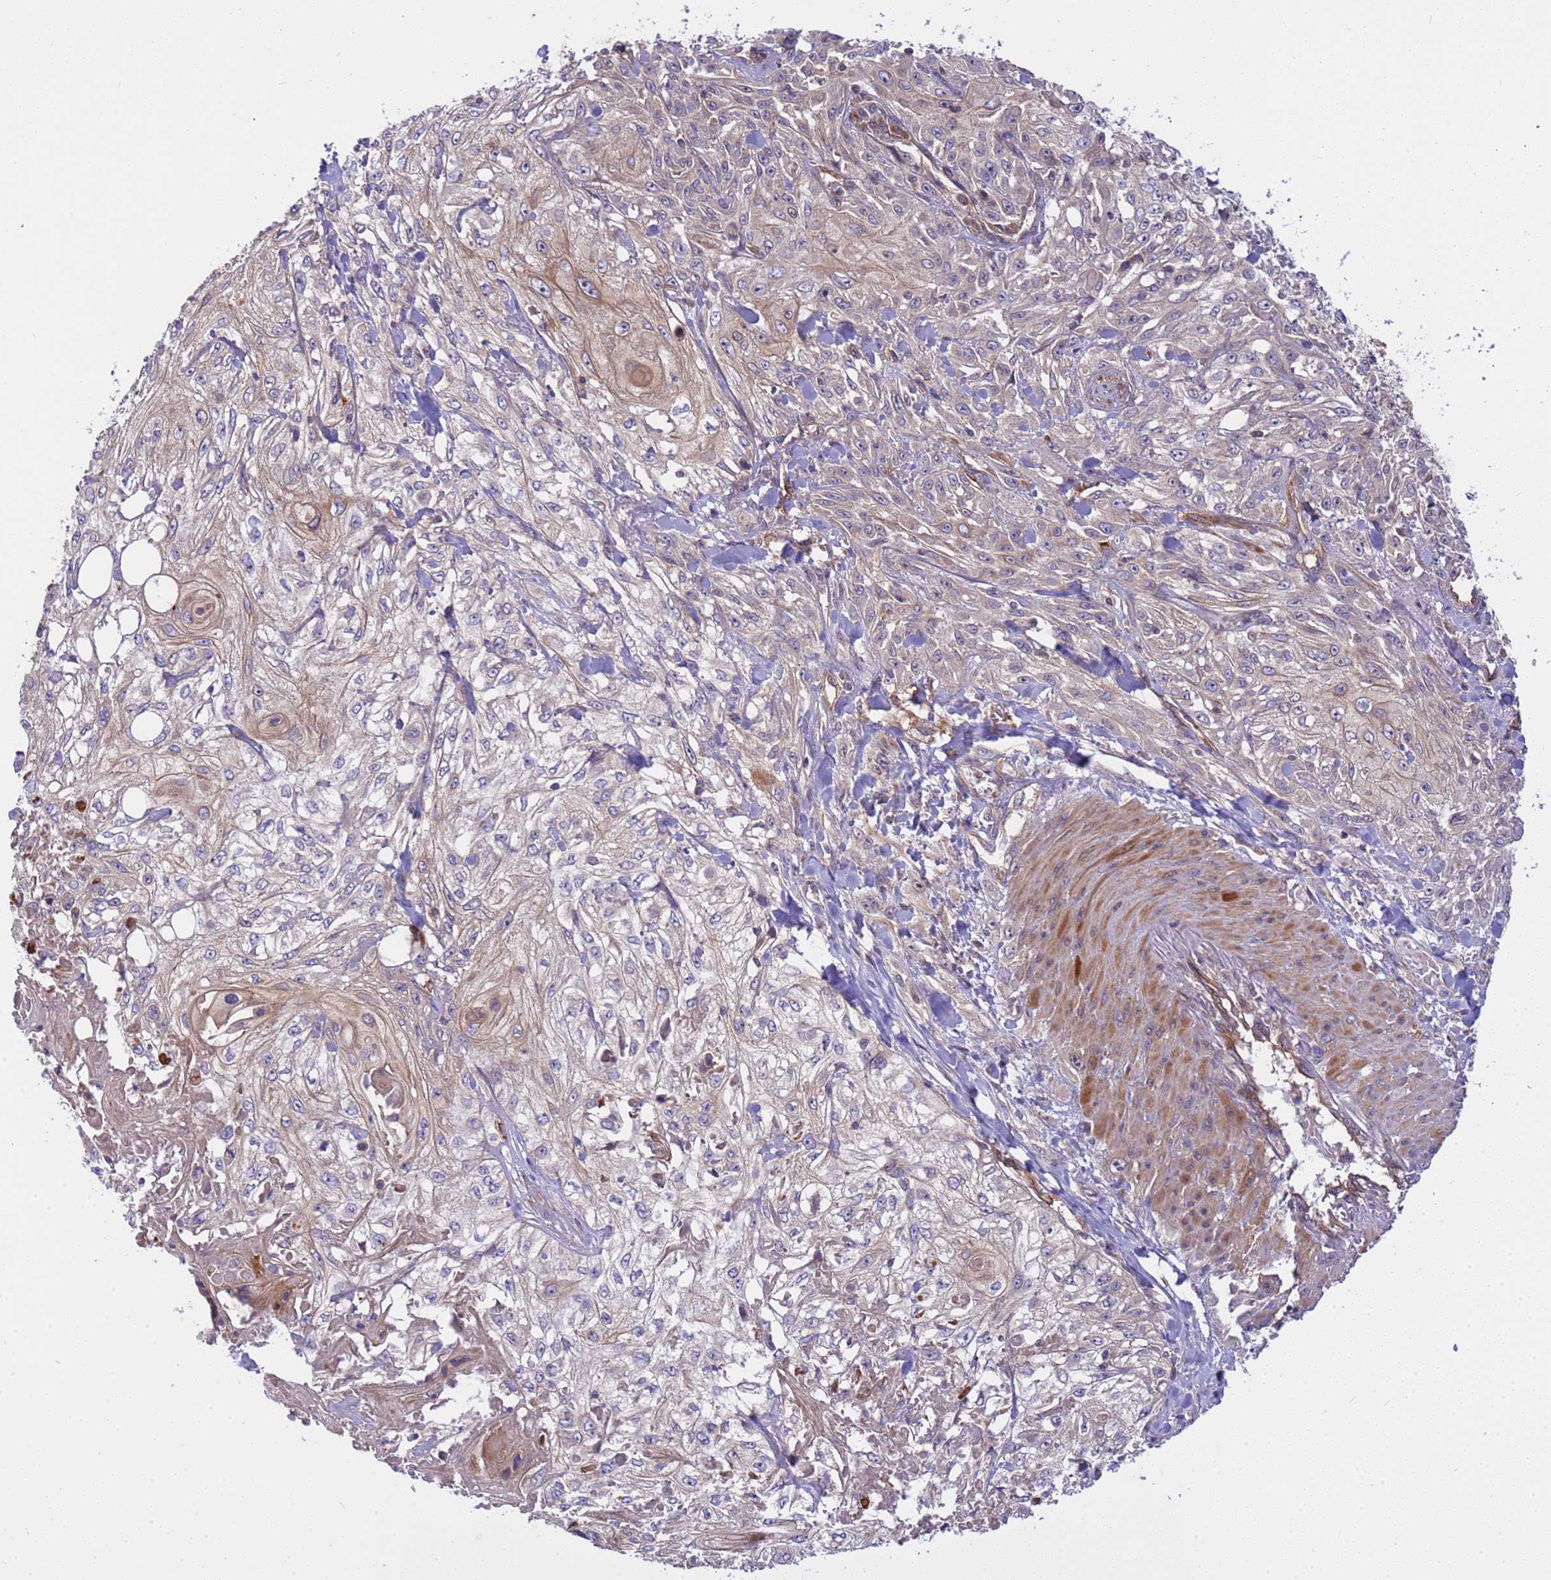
{"staining": {"intensity": "moderate", "quantity": "<25%", "location": "cytoplasmic/membranous"}, "tissue": "skin cancer", "cell_type": "Tumor cells", "image_type": "cancer", "snomed": [{"axis": "morphology", "description": "Squamous cell carcinoma, NOS"}, {"axis": "morphology", "description": "Squamous cell carcinoma, metastatic, NOS"}, {"axis": "topography", "description": "Skin"}, {"axis": "topography", "description": "Lymph node"}], "caption": "IHC (DAB) staining of human skin squamous cell carcinoma reveals moderate cytoplasmic/membranous protein positivity in approximately <25% of tumor cells.", "gene": "SMCO3", "patient": {"sex": "male", "age": 75}}